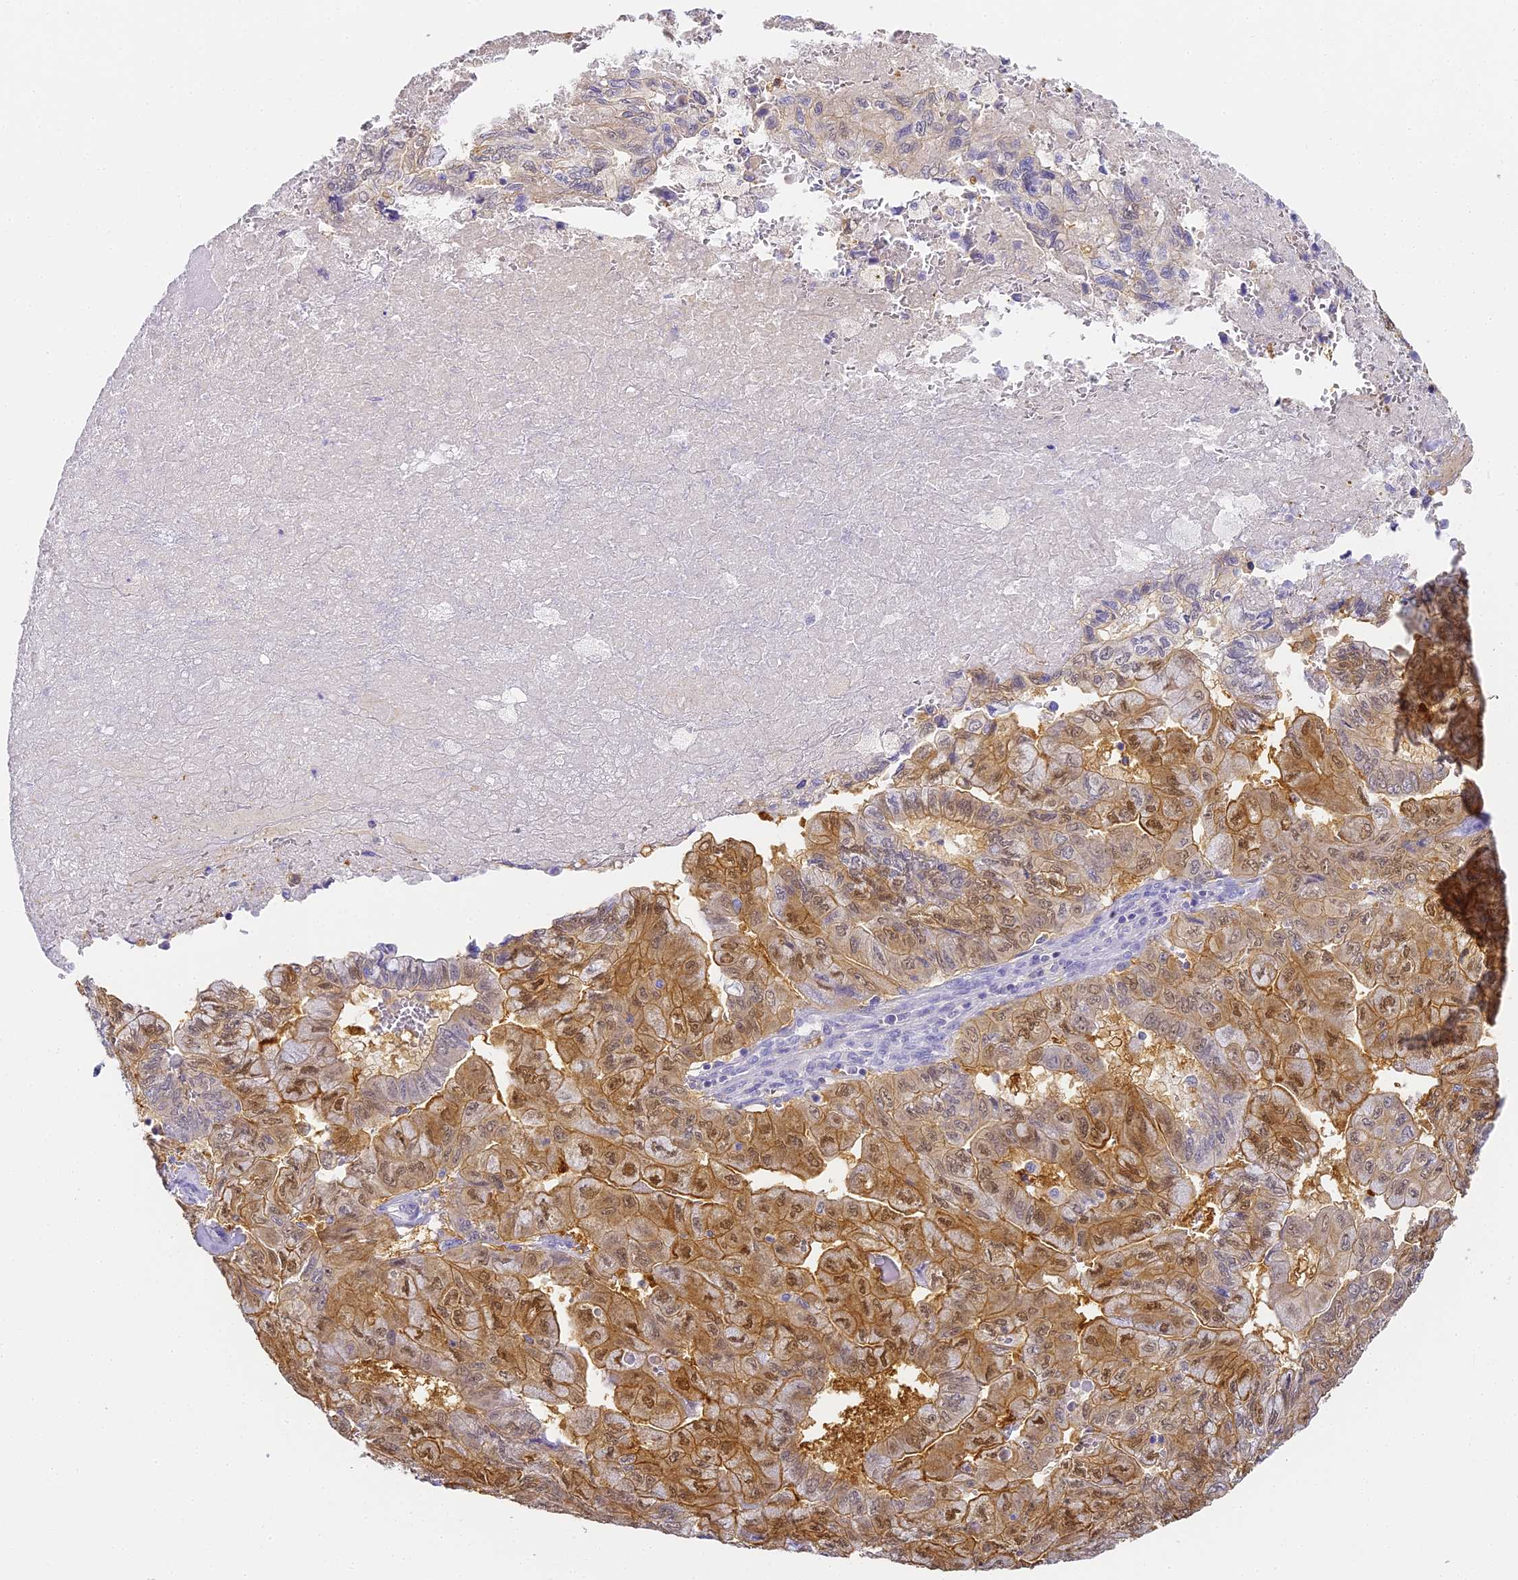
{"staining": {"intensity": "moderate", "quantity": ">75%", "location": "cytoplasmic/membranous,nuclear"}, "tissue": "pancreatic cancer", "cell_type": "Tumor cells", "image_type": "cancer", "snomed": [{"axis": "morphology", "description": "Adenocarcinoma, NOS"}, {"axis": "topography", "description": "Pancreas"}], "caption": "Tumor cells exhibit medium levels of moderate cytoplasmic/membranous and nuclear staining in about >75% of cells in pancreatic cancer (adenocarcinoma). The protein of interest is stained brown, and the nuclei are stained in blue (DAB IHC with brightfield microscopy, high magnification).", "gene": "ABHD14A-ACY1", "patient": {"sex": "male", "age": 51}}